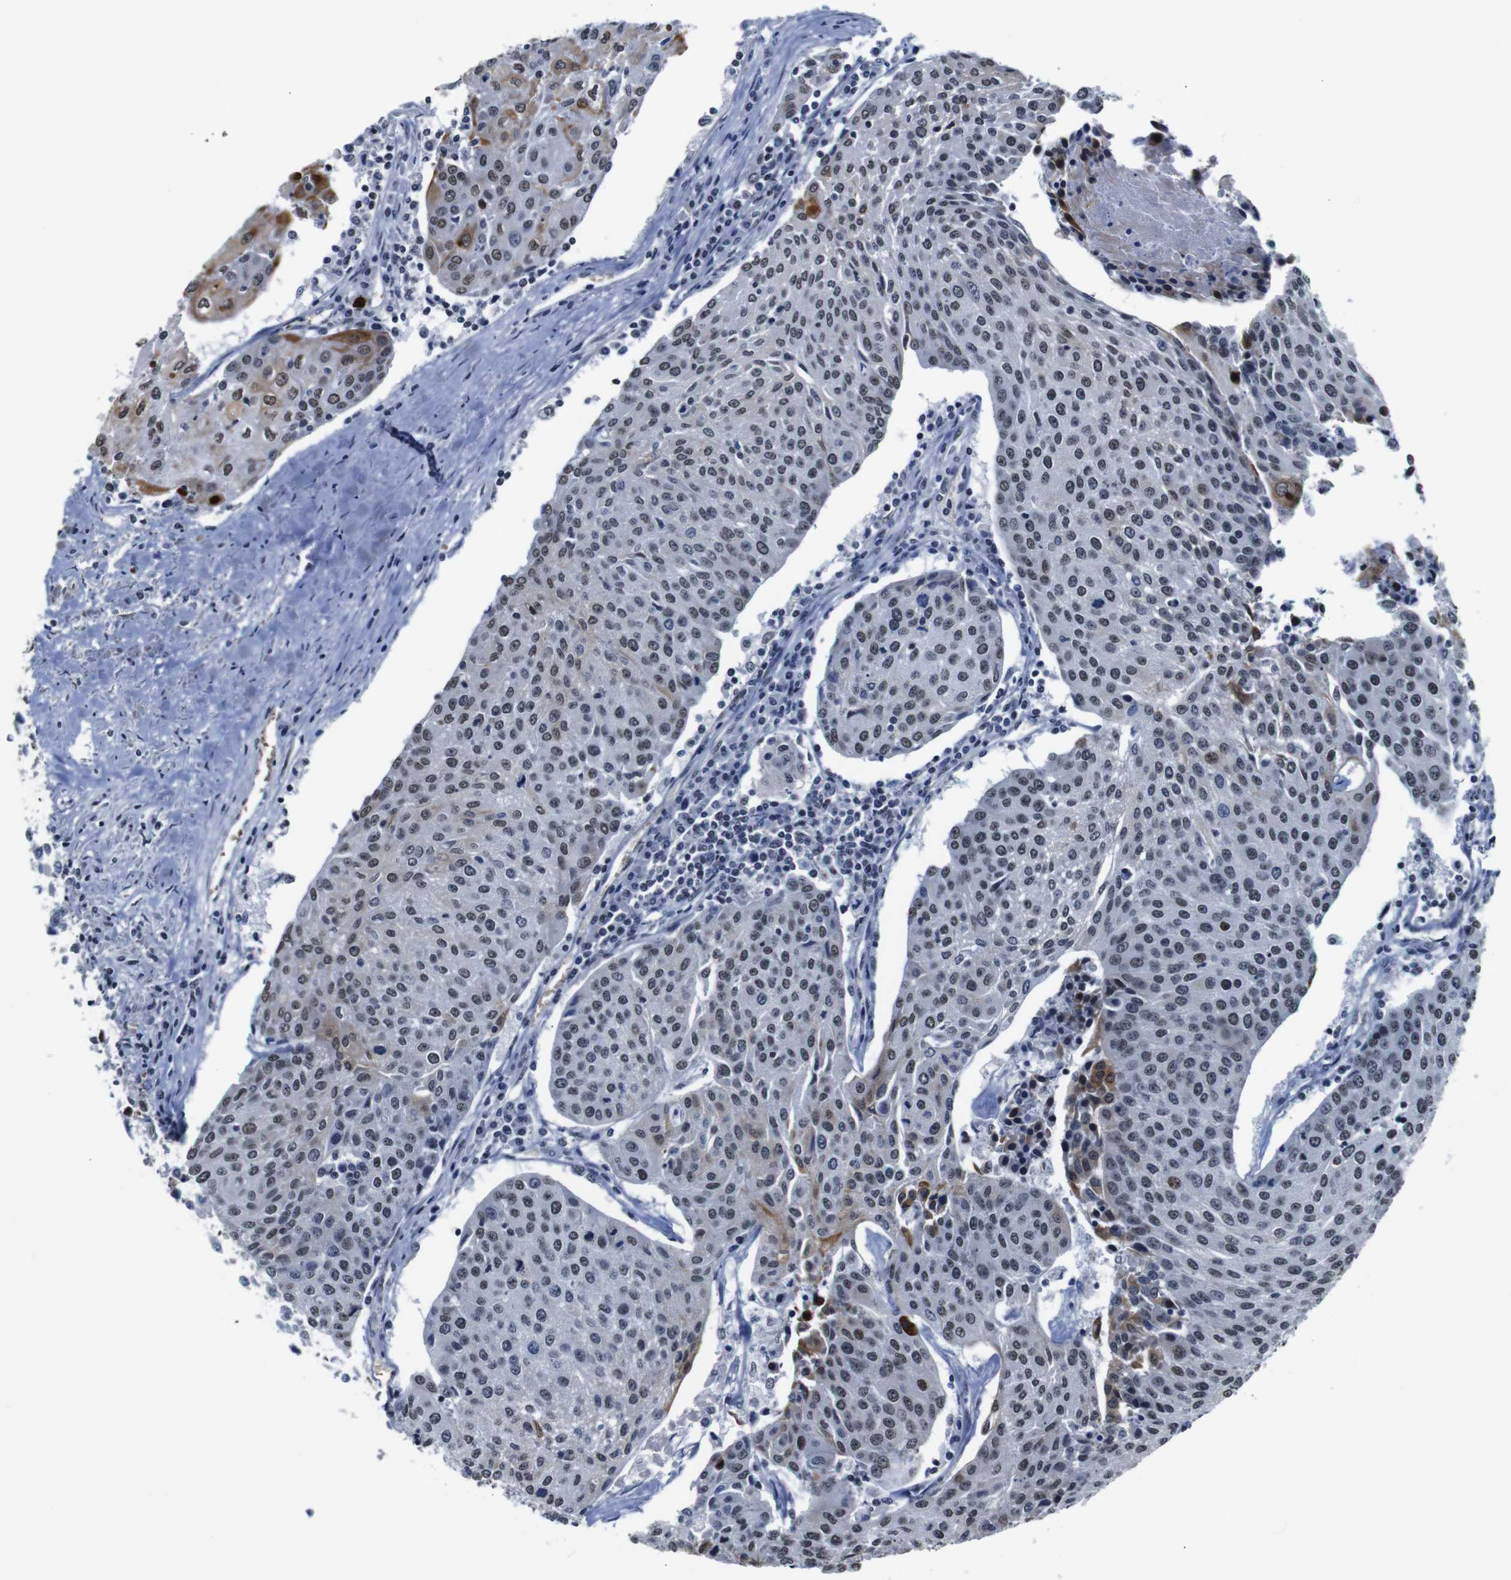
{"staining": {"intensity": "moderate", "quantity": "25%-75%", "location": "cytoplasmic/membranous,nuclear"}, "tissue": "urothelial cancer", "cell_type": "Tumor cells", "image_type": "cancer", "snomed": [{"axis": "morphology", "description": "Urothelial carcinoma, High grade"}, {"axis": "topography", "description": "Urinary bladder"}], "caption": "A high-resolution micrograph shows immunohistochemistry (IHC) staining of high-grade urothelial carcinoma, which displays moderate cytoplasmic/membranous and nuclear positivity in approximately 25%-75% of tumor cells.", "gene": "ILDR2", "patient": {"sex": "female", "age": 85}}